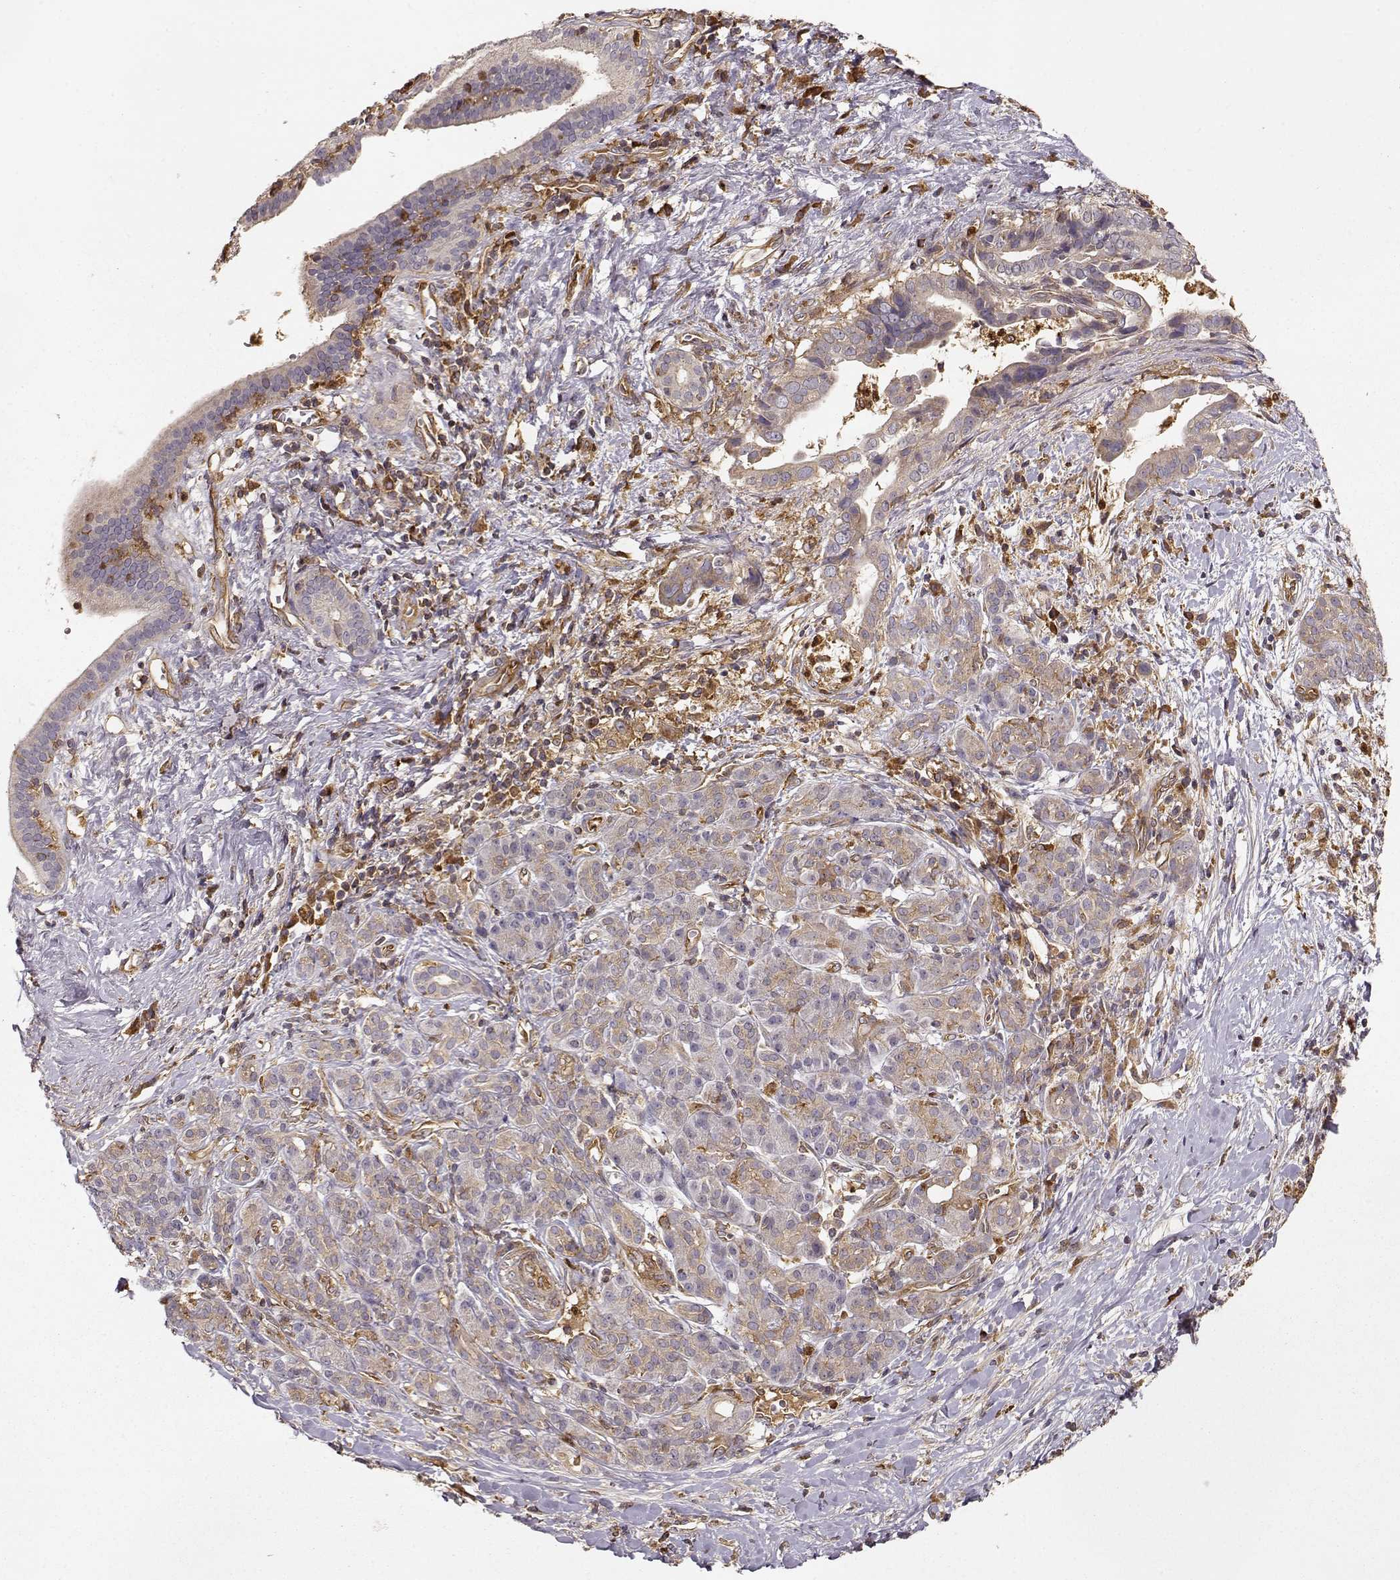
{"staining": {"intensity": "weak", "quantity": ">75%", "location": "cytoplasmic/membranous"}, "tissue": "pancreatic cancer", "cell_type": "Tumor cells", "image_type": "cancer", "snomed": [{"axis": "morphology", "description": "Adenocarcinoma, NOS"}, {"axis": "topography", "description": "Pancreas"}], "caption": "Protein staining by immunohistochemistry (IHC) demonstrates weak cytoplasmic/membranous positivity in about >75% of tumor cells in pancreatic adenocarcinoma. The staining is performed using DAB (3,3'-diaminobenzidine) brown chromogen to label protein expression. The nuclei are counter-stained blue using hematoxylin.", "gene": "ARHGEF2", "patient": {"sex": "male", "age": 61}}